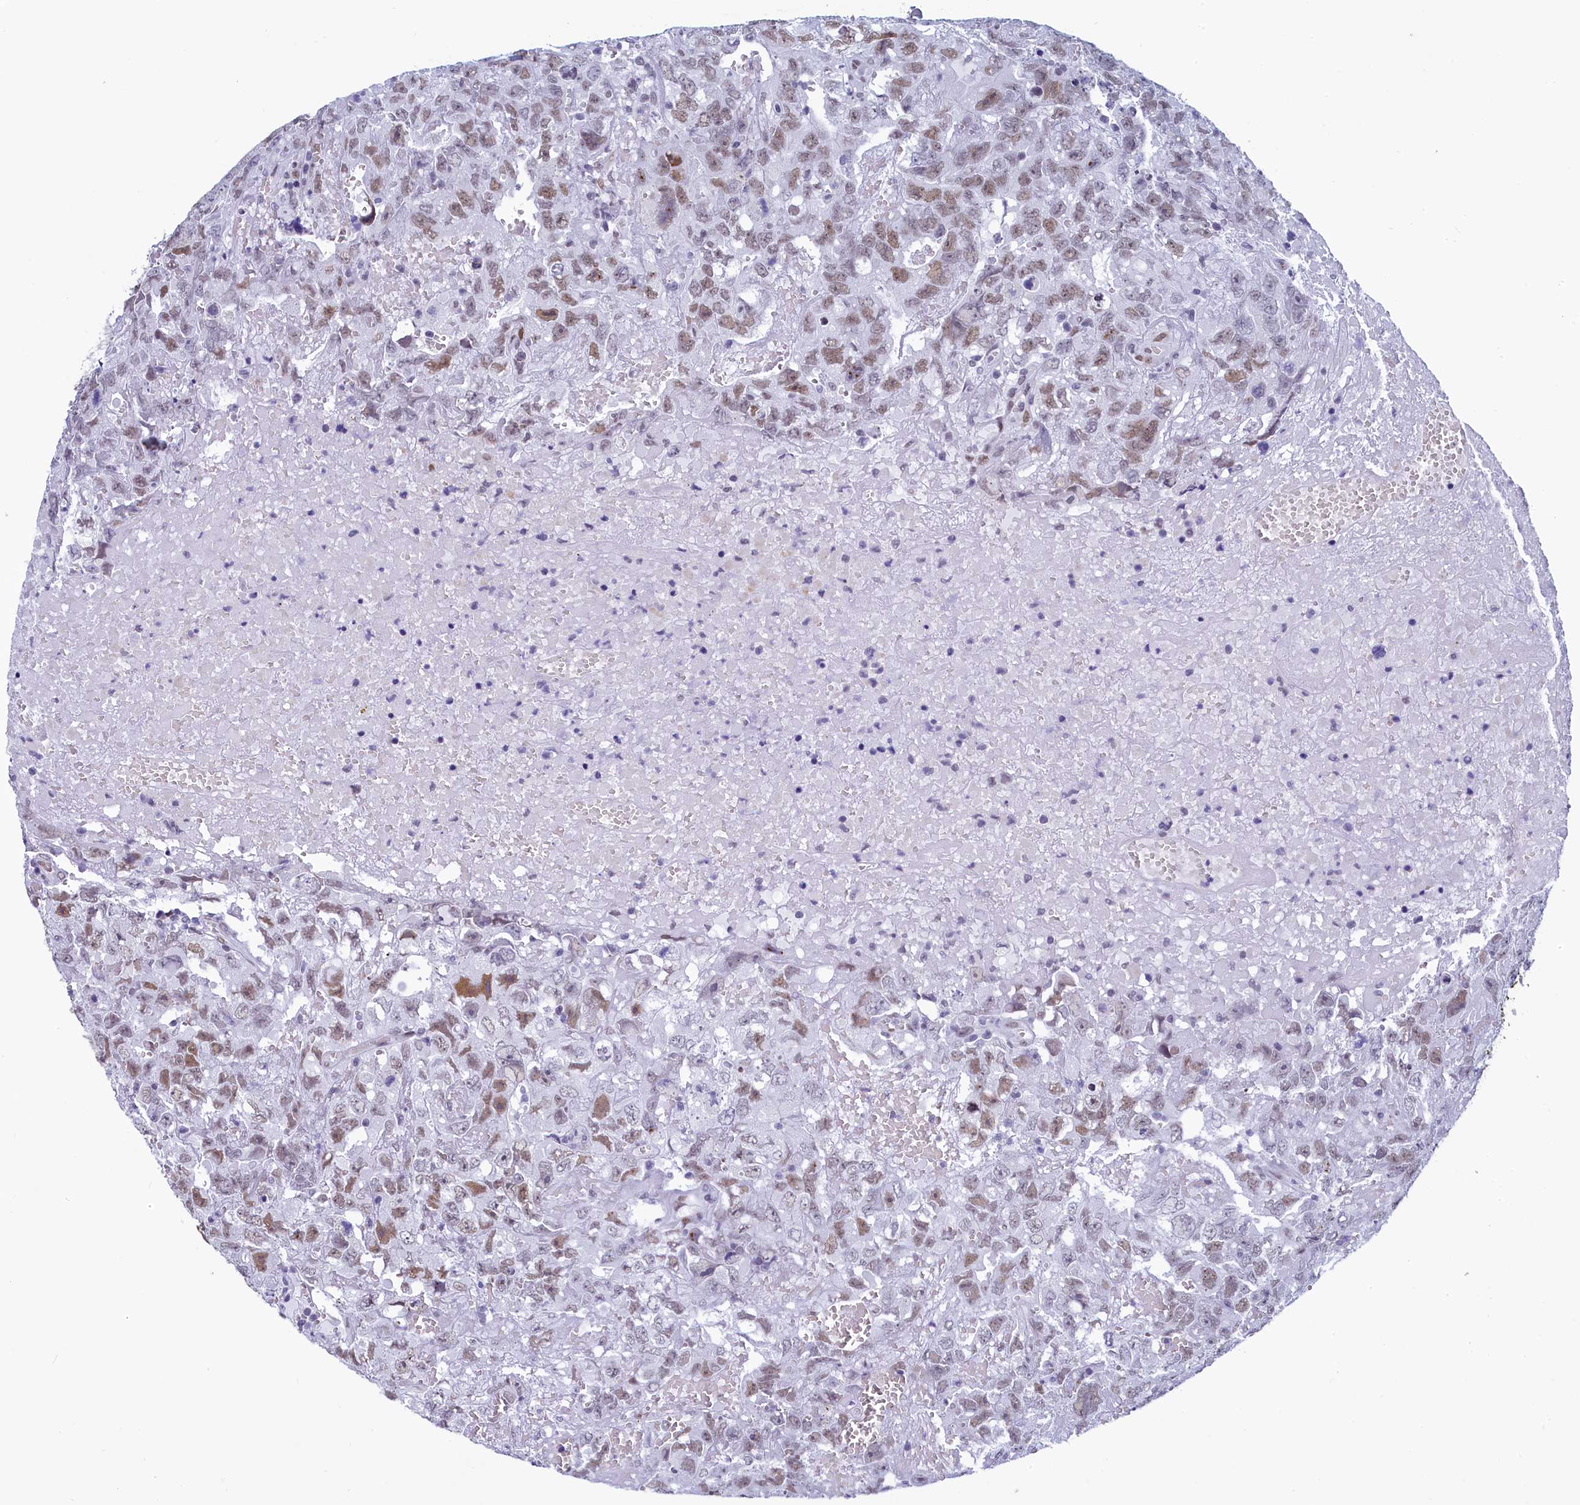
{"staining": {"intensity": "weak", "quantity": ">75%", "location": "nuclear"}, "tissue": "testis cancer", "cell_type": "Tumor cells", "image_type": "cancer", "snomed": [{"axis": "morphology", "description": "Carcinoma, Embryonal, NOS"}, {"axis": "topography", "description": "Testis"}], "caption": "This is a micrograph of immunohistochemistry (IHC) staining of testis cancer, which shows weak staining in the nuclear of tumor cells.", "gene": "SUGP2", "patient": {"sex": "male", "age": 45}}